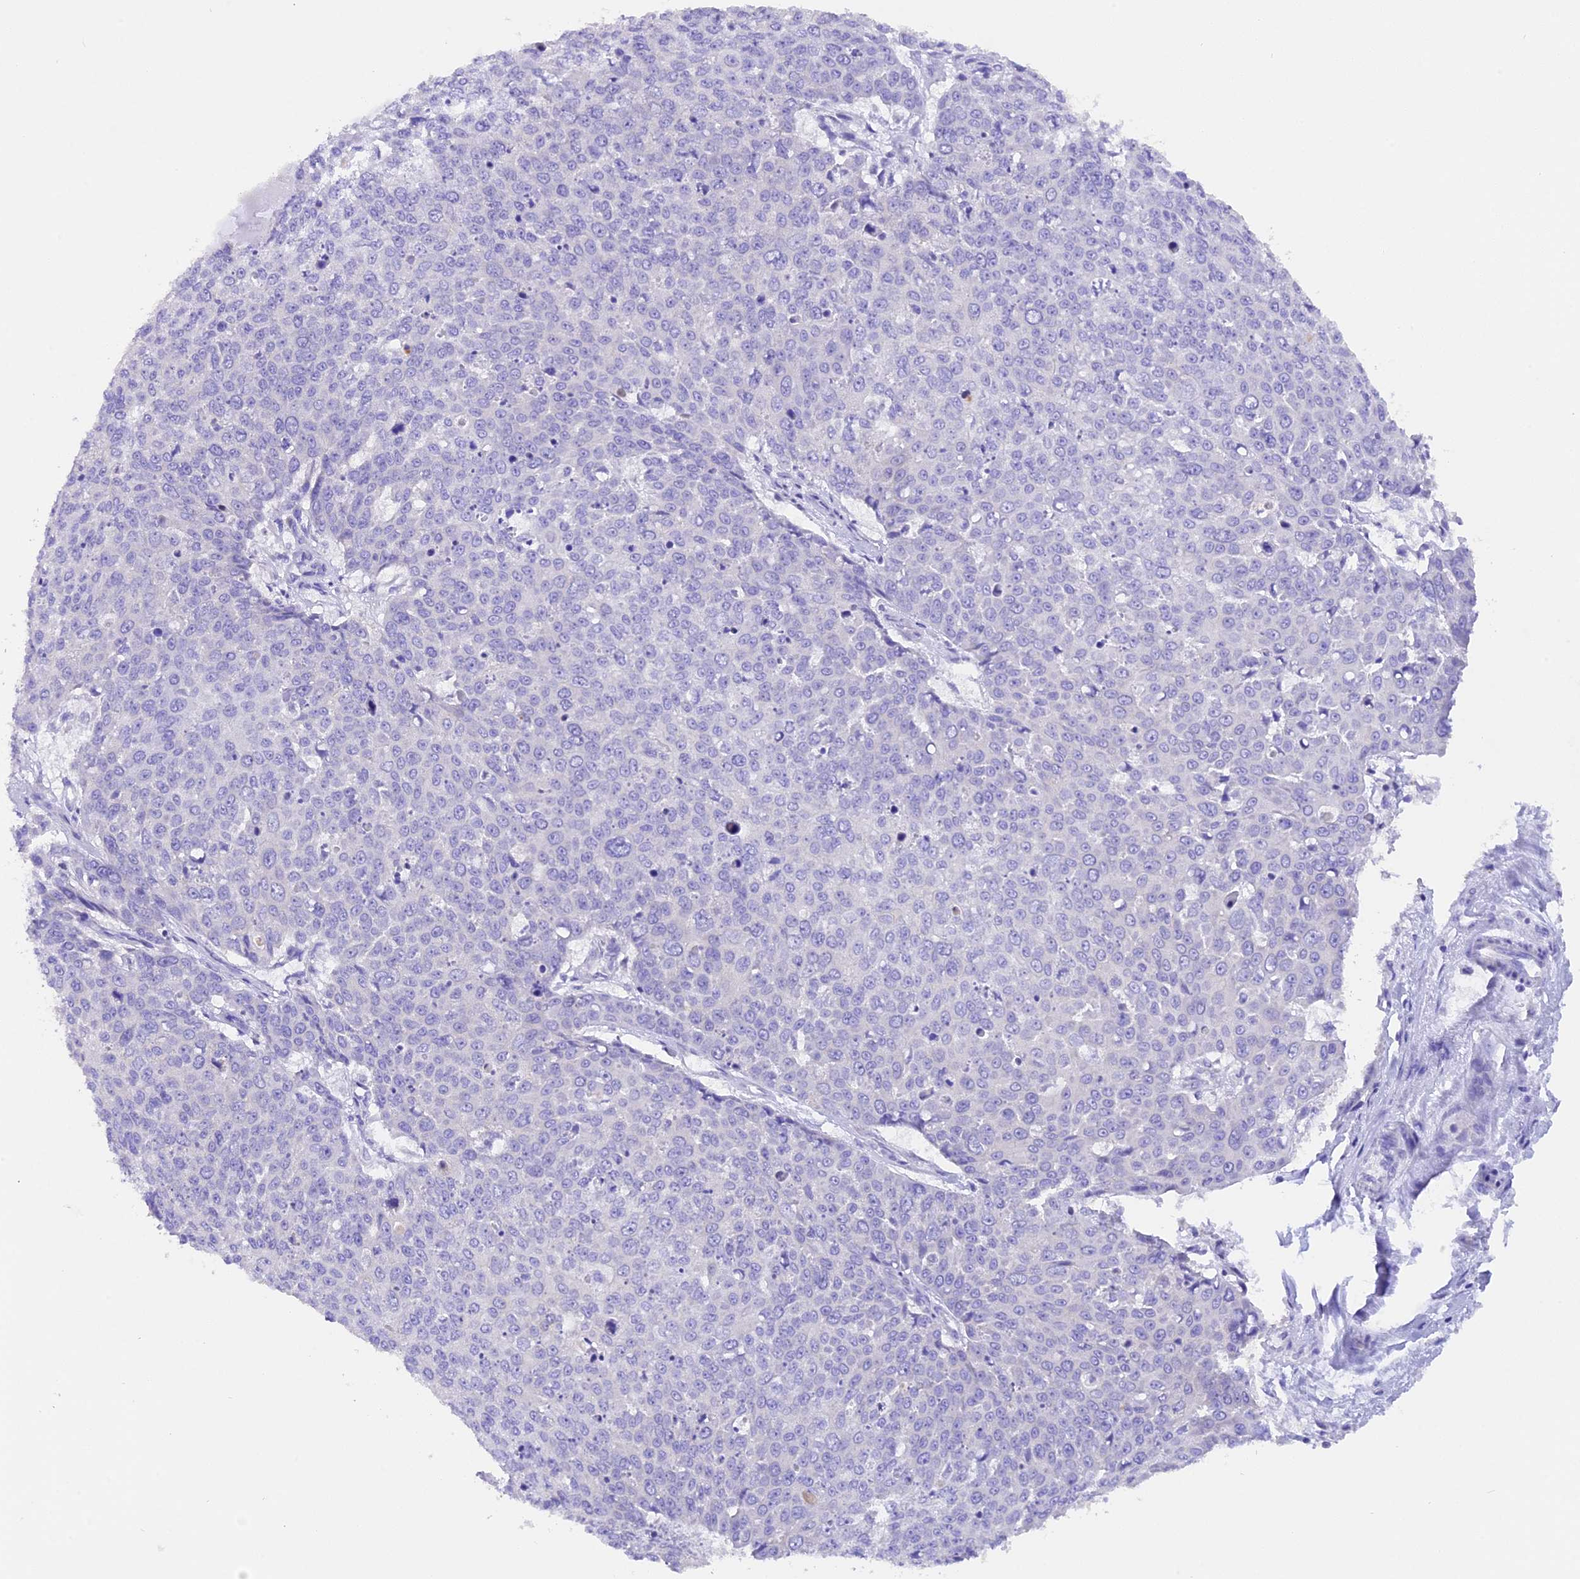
{"staining": {"intensity": "negative", "quantity": "none", "location": "none"}, "tissue": "skin cancer", "cell_type": "Tumor cells", "image_type": "cancer", "snomed": [{"axis": "morphology", "description": "Squamous cell carcinoma, NOS"}, {"axis": "topography", "description": "Skin"}], "caption": "Human skin cancer stained for a protein using immunohistochemistry reveals no staining in tumor cells.", "gene": "PKIA", "patient": {"sex": "male", "age": 71}}